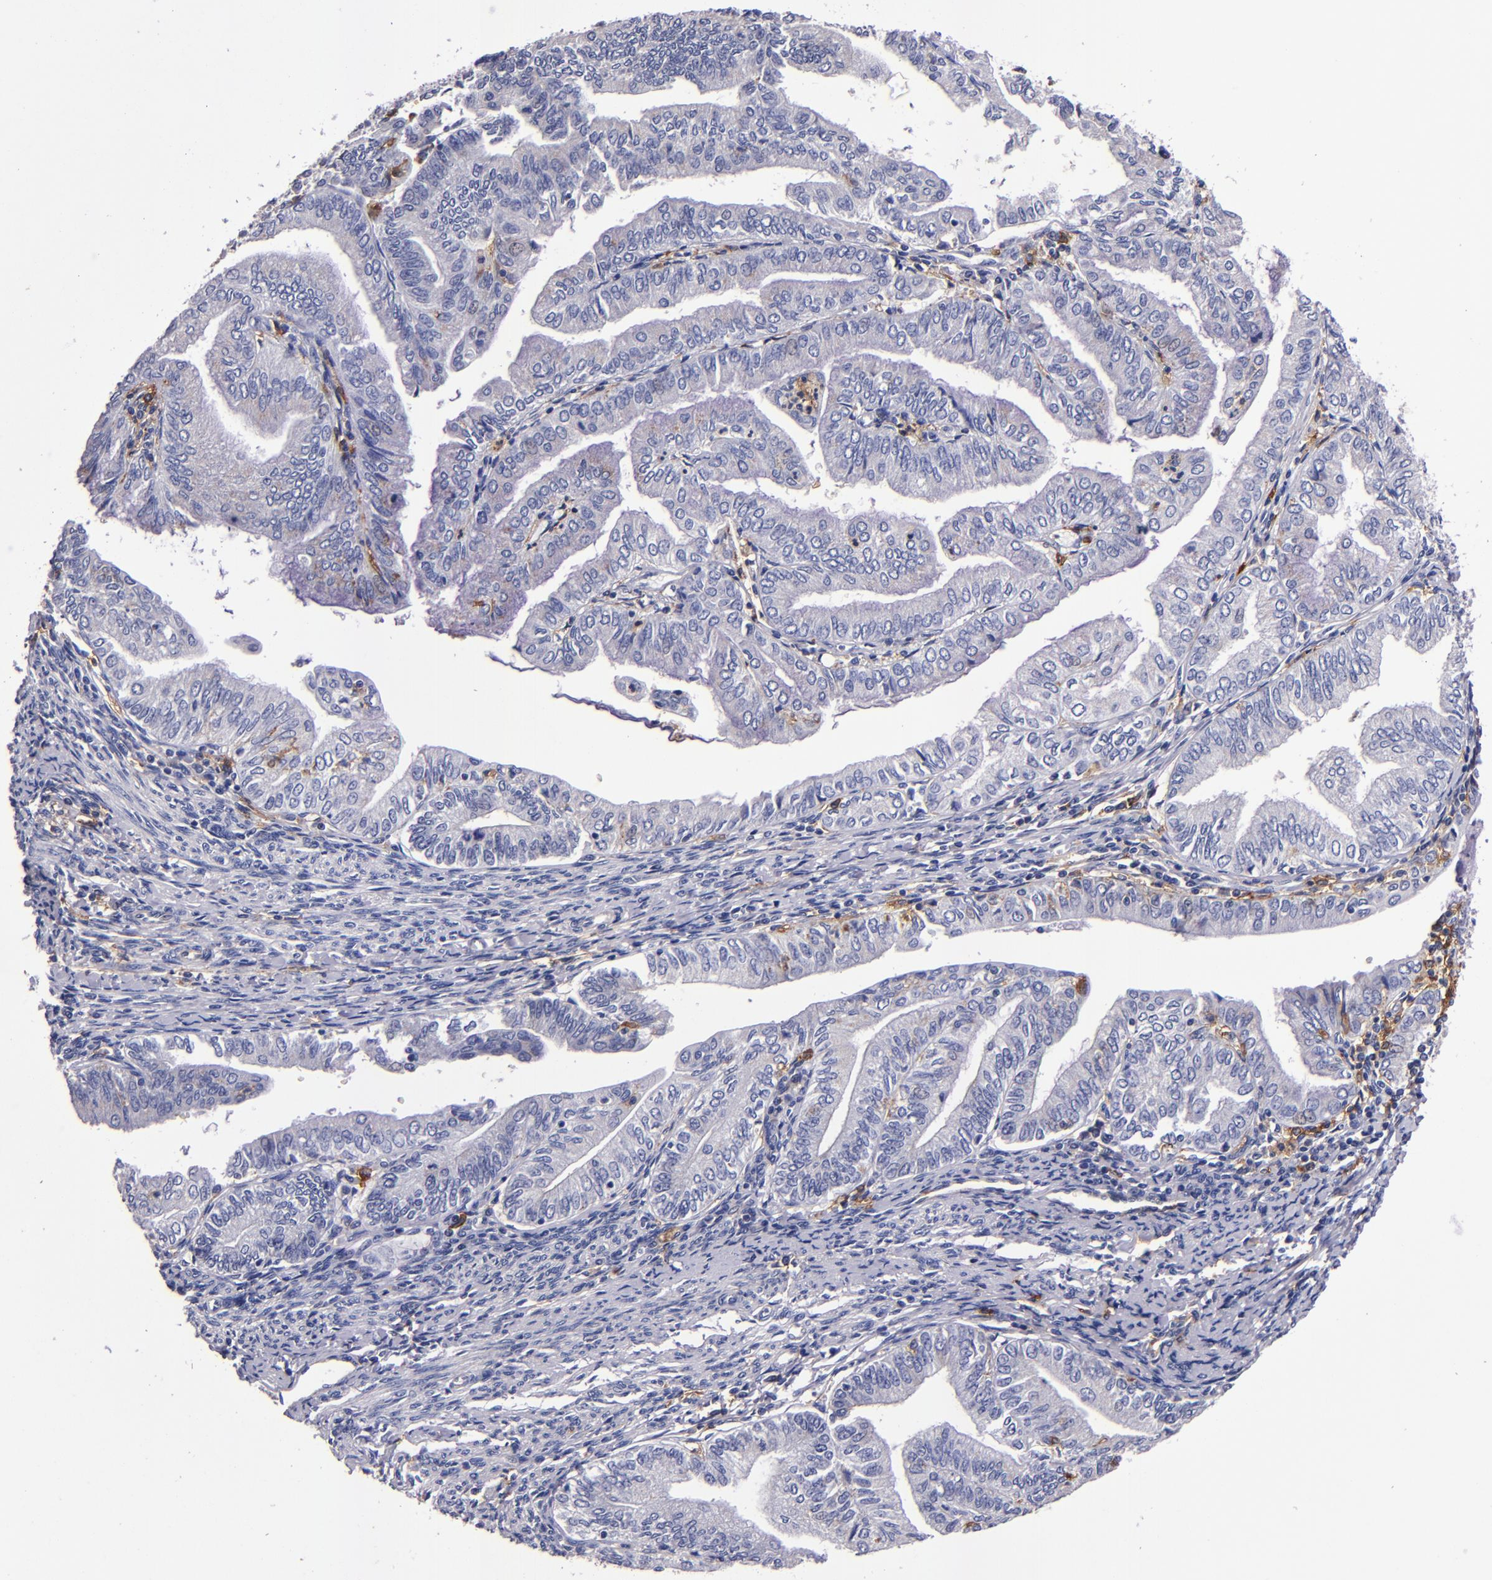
{"staining": {"intensity": "weak", "quantity": "<25%", "location": "cytoplasmic/membranous"}, "tissue": "endometrial cancer", "cell_type": "Tumor cells", "image_type": "cancer", "snomed": [{"axis": "morphology", "description": "Adenocarcinoma, NOS"}, {"axis": "topography", "description": "Endometrium"}], "caption": "This is a micrograph of IHC staining of endometrial cancer (adenocarcinoma), which shows no positivity in tumor cells.", "gene": "SIRPA", "patient": {"sex": "female", "age": 66}}